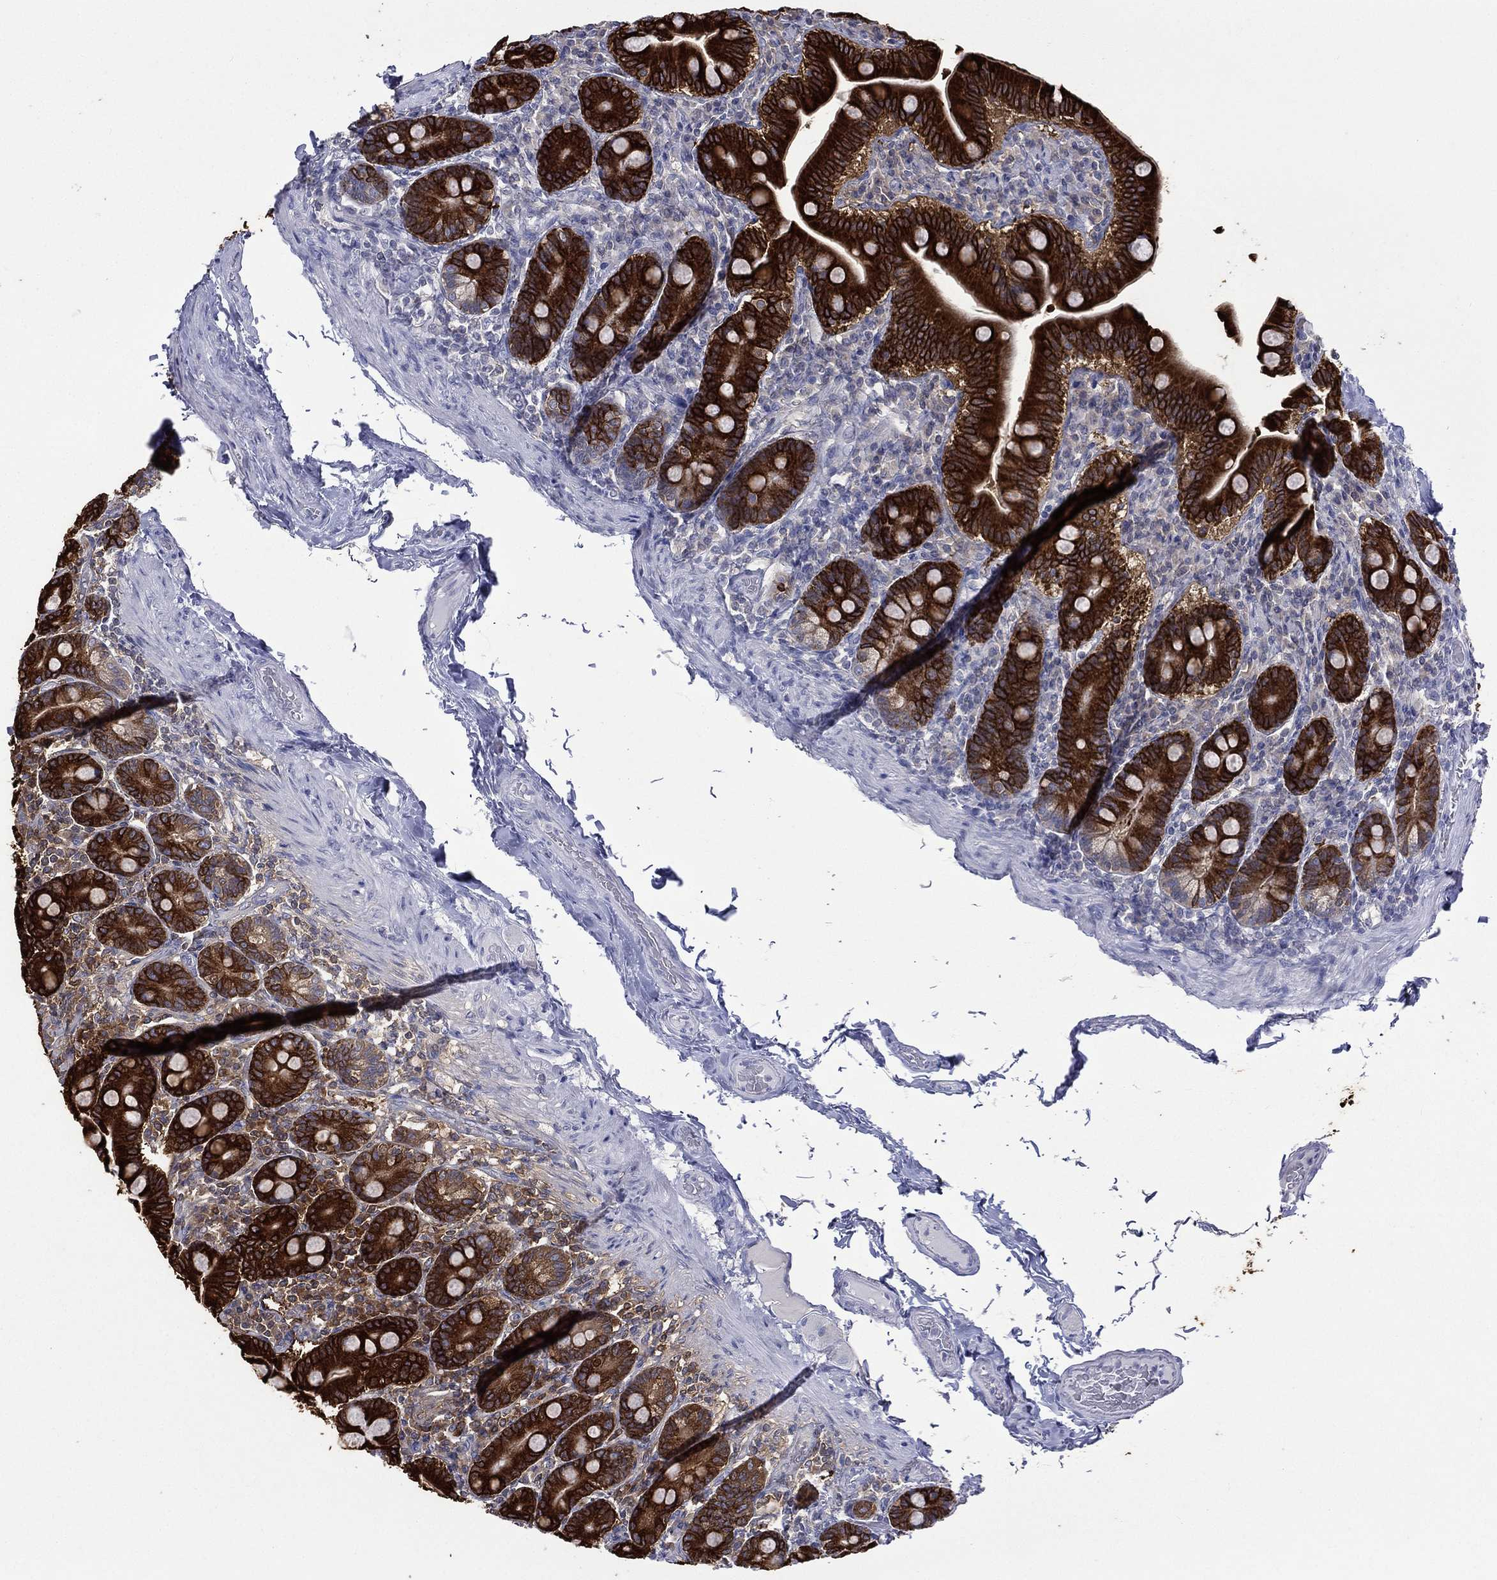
{"staining": {"intensity": "strong", "quantity": ">75%", "location": "cytoplasmic/membranous"}, "tissue": "small intestine", "cell_type": "Glandular cells", "image_type": "normal", "snomed": [{"axis": "morphology", "description": "Normal tissue, NOS"}, {"axis": "topography", "description": "Small intestine"}], "caption": "A high-resolution photomicrograph shows immunohistochemistry (IHC) staining of unremarkable small intestine, which shows strong cytoplasmic/membranous expression in about >75% of glandular cells.", "gene": "CES2", "patient": {"sex": "male", "age": 66}}